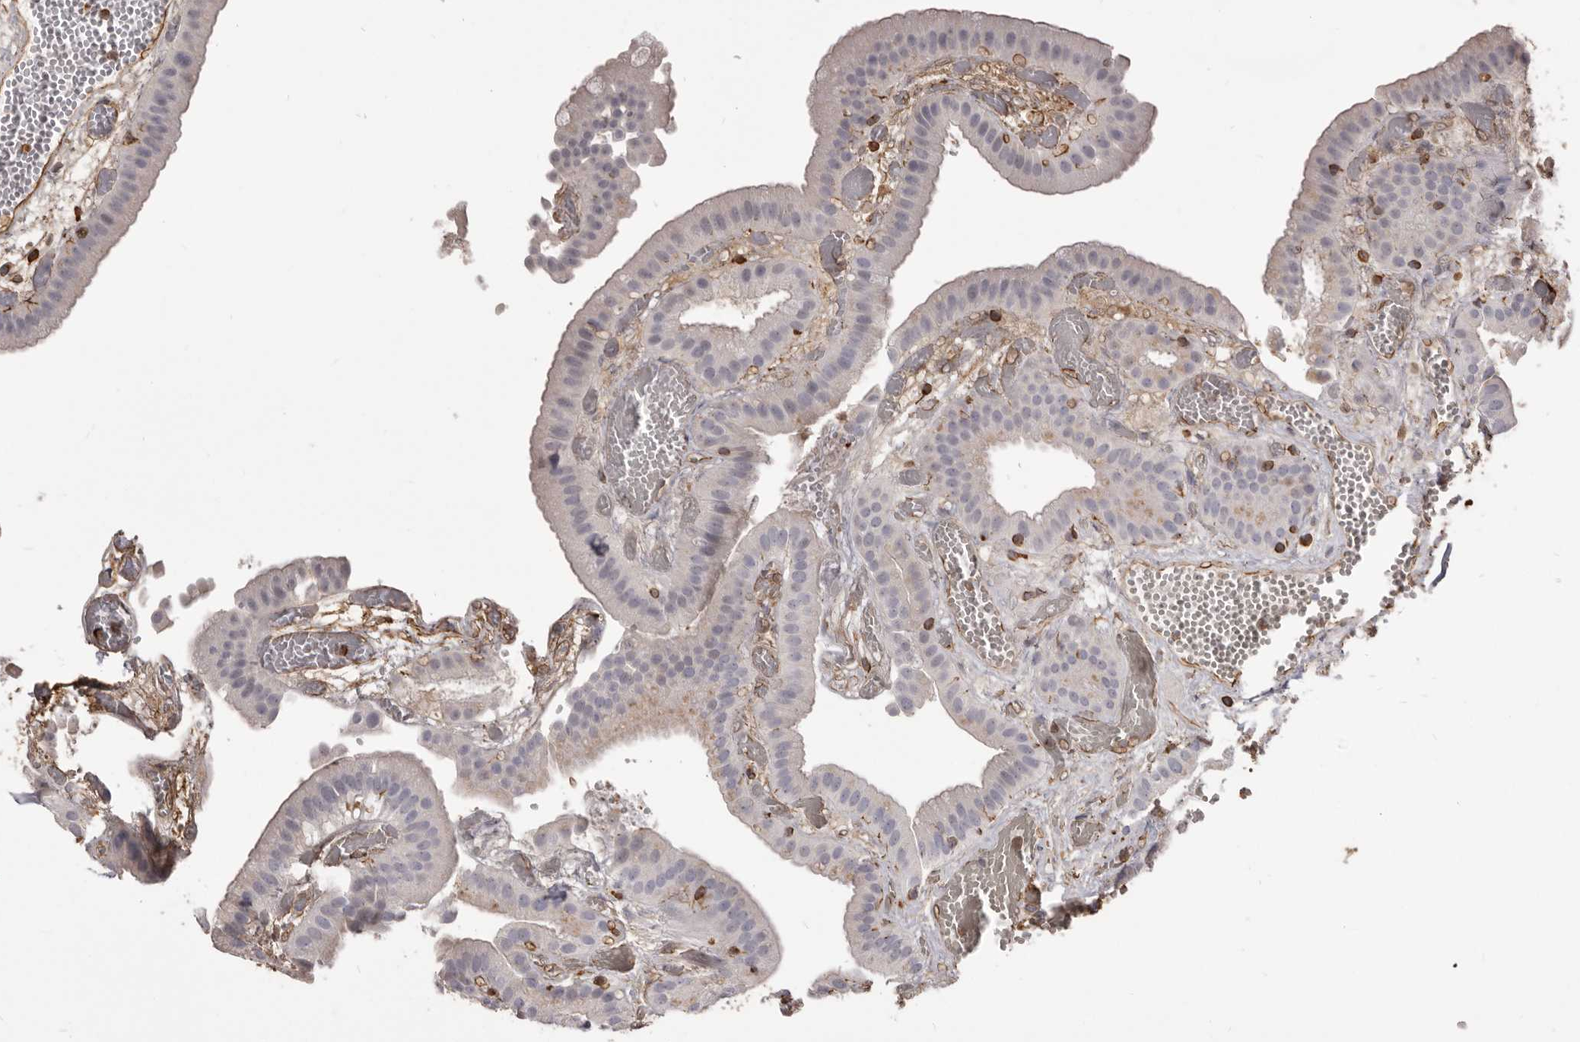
{"staining": {"intensity": "negative", "quantity": "none", "location": "none"}, "tissue": "gallbladder", "cell_type": "Glandular cells", "image_type": "normal", "snomed": [{"axis": "morphology", "description": "Normal tissue, NOS"}, {"axis": "topography", "description": "Gallbladder"}], "caption": "Immunohistochemical staining of unremarkable human gallbladder reveals no significant positivity in glandular cells. (DAB immunohistochemistry visualized using brightfield microscopy, high magnification).", "gene": "MTURN", "patient": {"sex": "female", "age": 64}}